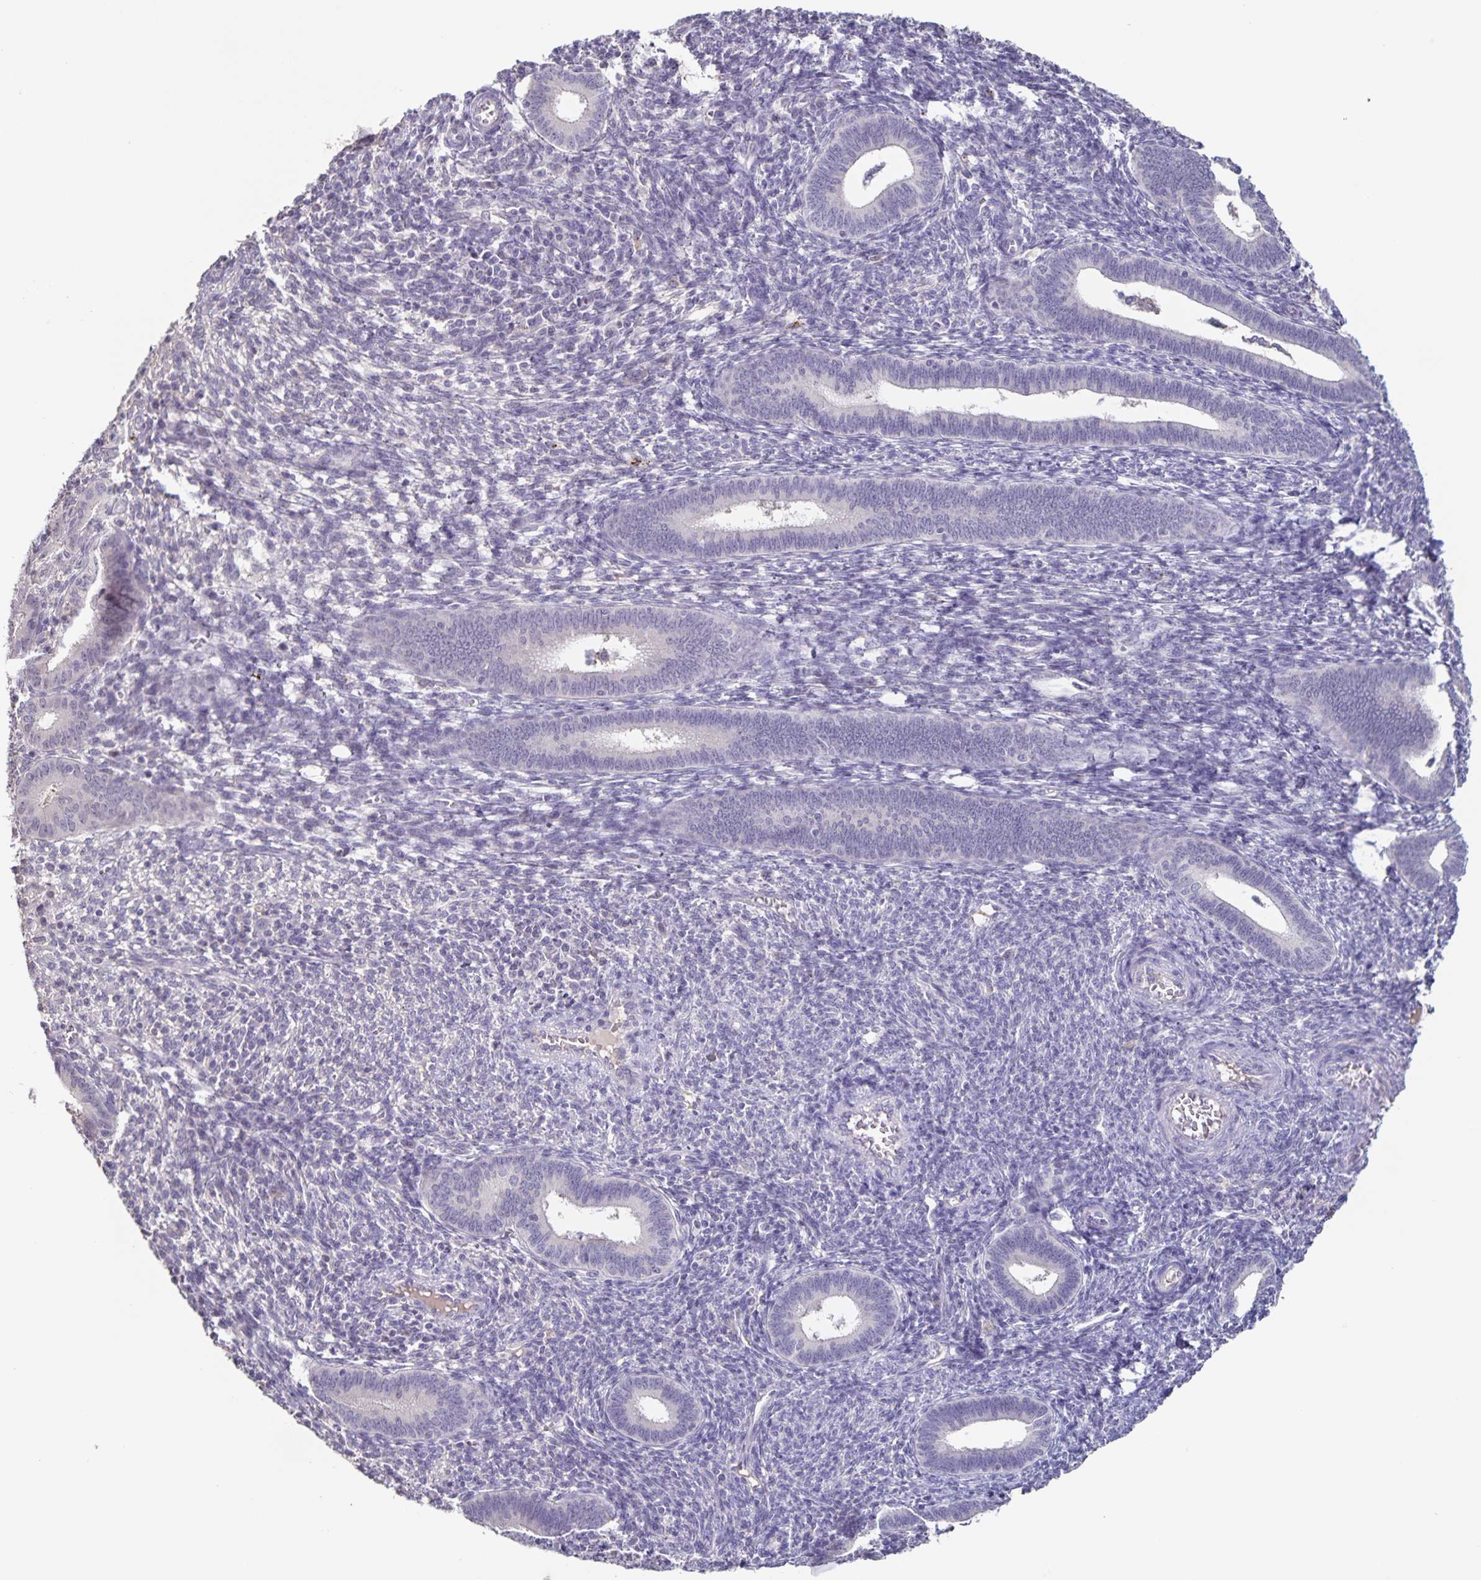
{"staining": {"intensity": "negative", "quantity": "none", "location": "none"}, "tissue": "endometrium", "cell_type": "Cells in endometrial stroma", "image_type": "normal", "snomed": [{"axis": "morphology", "description": "Normal tissue, NOS"}, {"axis": "topography", "description": "Endometrium"}], "caption": "A high-resolution histopathology image shows immunohistochemistry (IHC) staining of benign endometrium, which reveals no significant expression in cells in endometrial stroma.", "gene": "INSL5", "patient": {"sex": "female", "age": 41}}